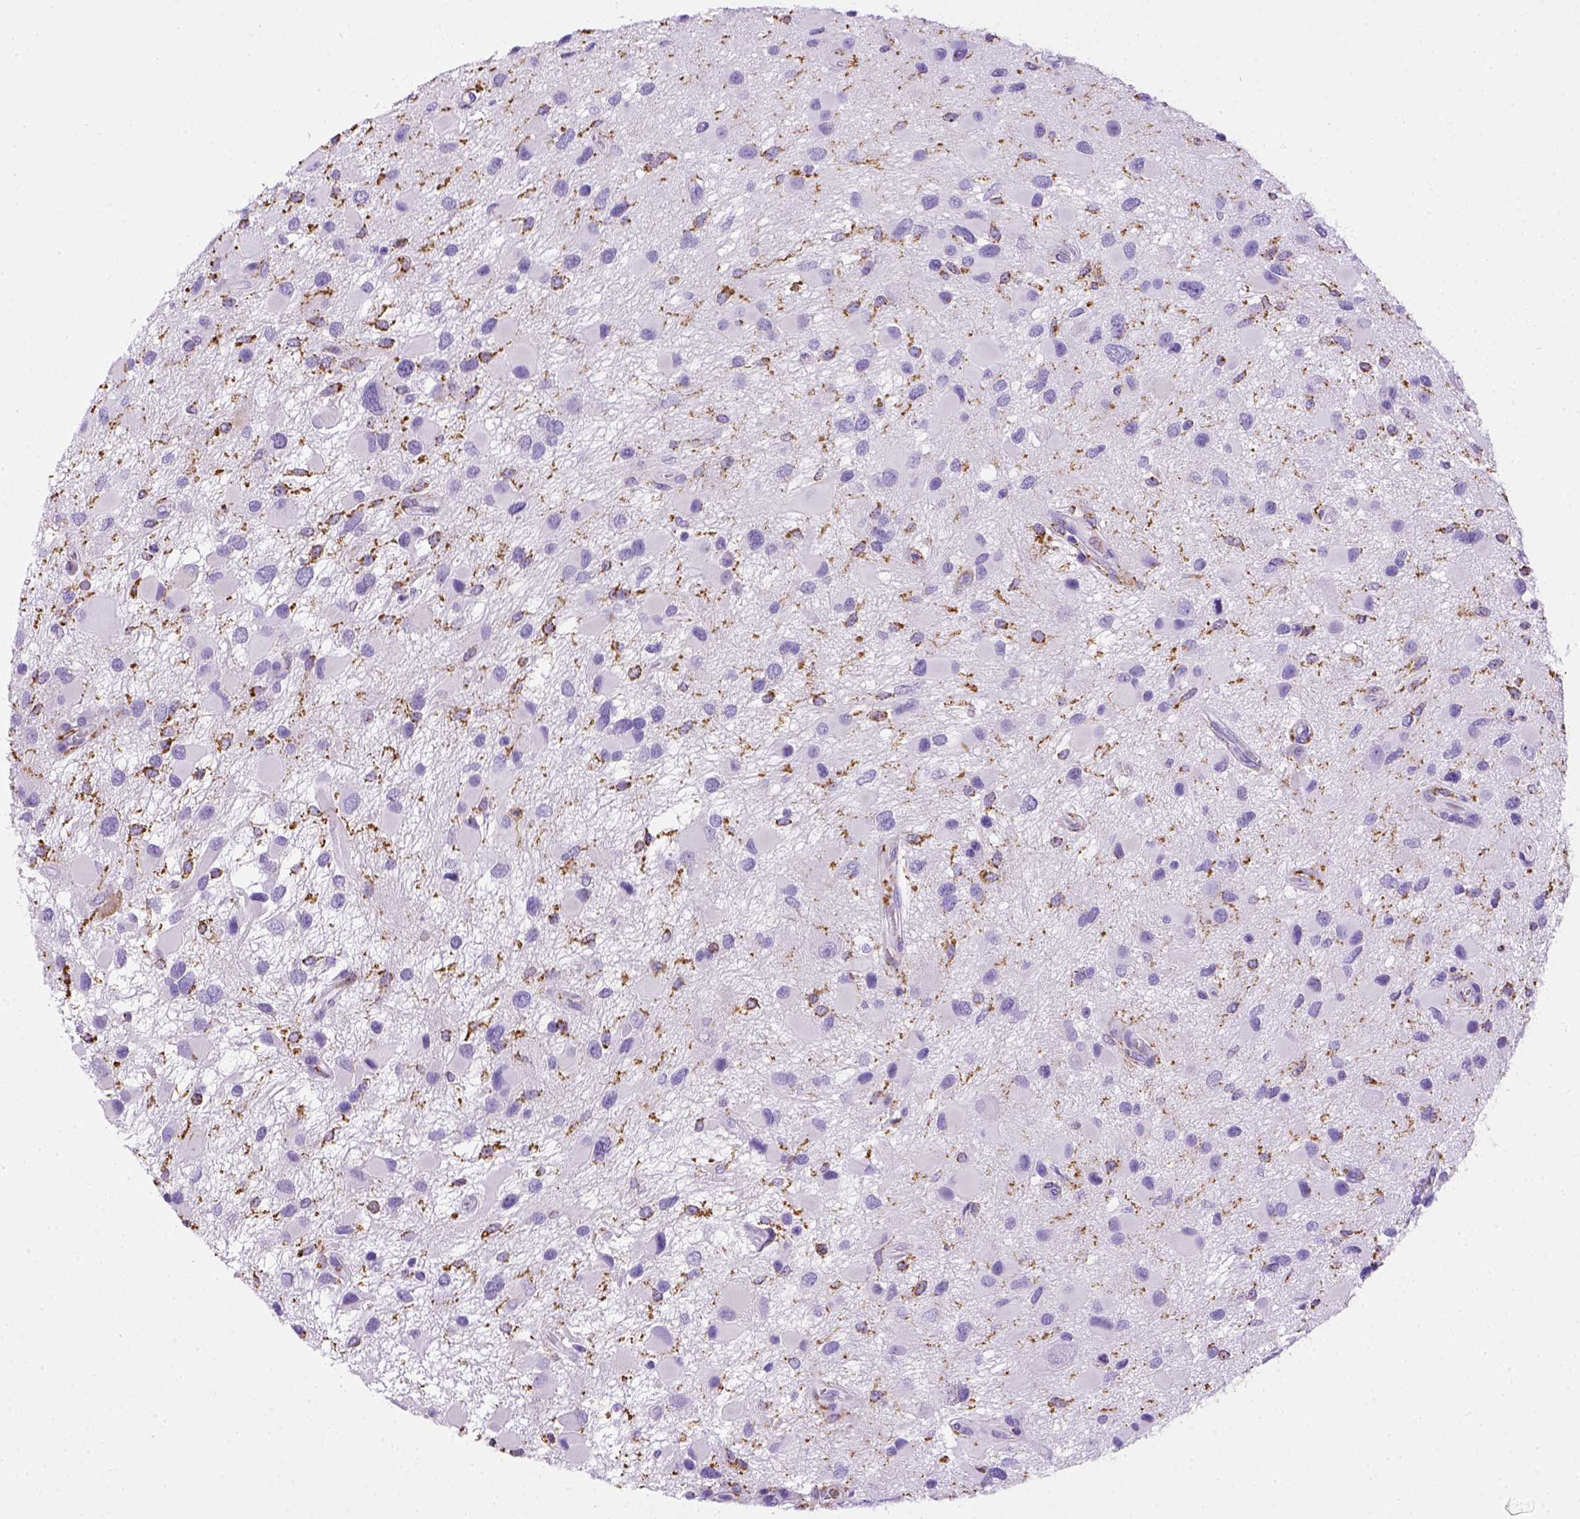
{"staining": {"intensity": "negative", "quantity": "none", "location": "none"}, "tissue": "glioma", "cell_type": "Tumor cells", "image_type": "cancer", "snomed": [{"axis": "morphology", "description": "Glioma, malignant, Low grade"}, {"axis": "topography", "description": "Brain"}], "caption": "Immunohistochemistry micrograph of glioma stained for a protein (brown), which displays no staining in tumor cells. (Brightfield microscopy of DAB IHC at high magnification).", "gene": "CD68", "patient": {"sex": "female", "age": 32}}